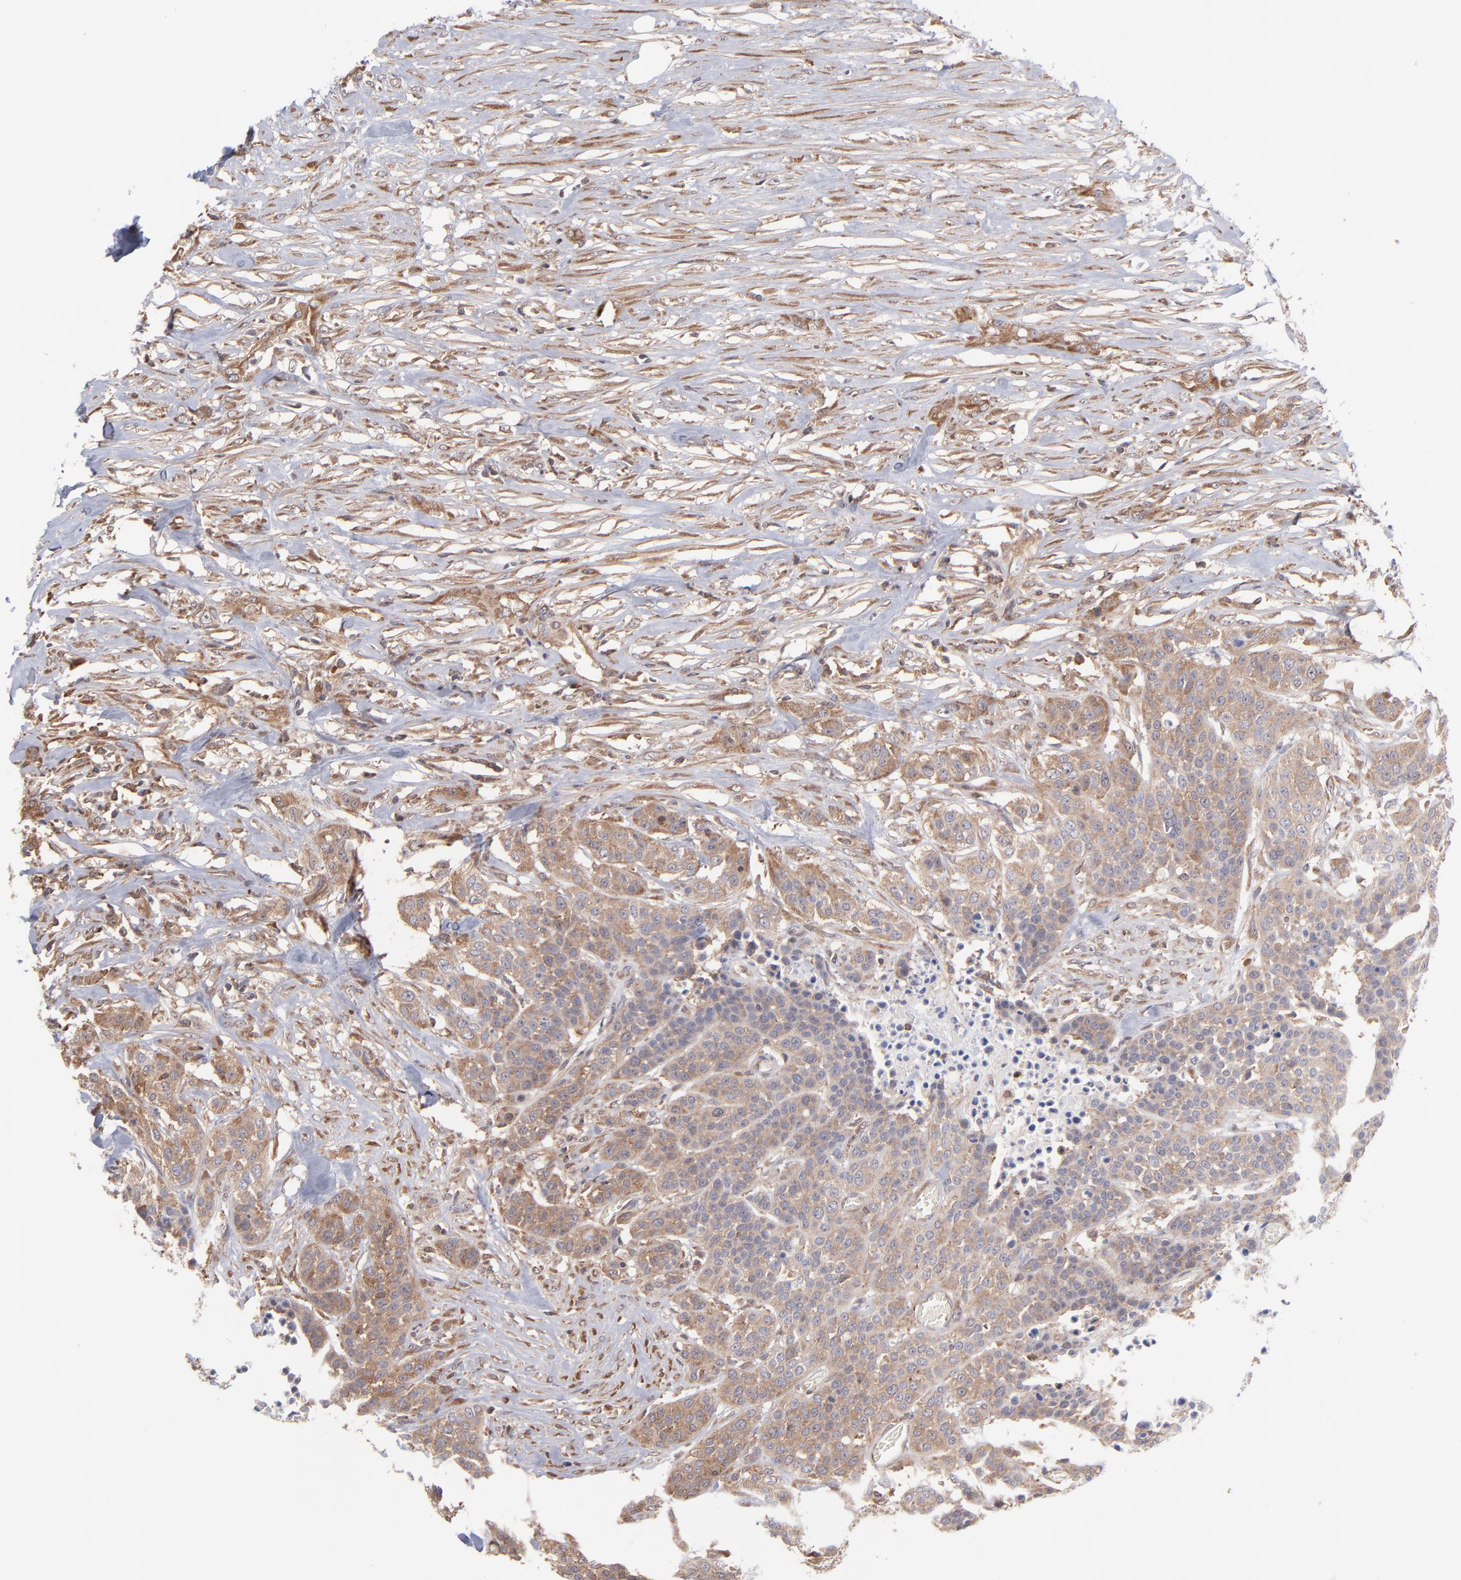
{"staining": {"intensity": "weak", "quantity": ">75%", "location": "cytoplasmic/membranous"}, "tissue": "urothelial cancer", "cell_type": "Tumor cells", "image_type": "cancer", "snomed": [{"axis": "morphology", "description": "Urothelial carcinoma, High grade"}, {"axis": "topography", "description": "Urinary bladder"}], "caption": "Protein staining shows weak cytoplasmic/membranous positivity in approximately >75% of tumor cells in urothelial carcinoma (high-grade).", "gene": "MAPRE1", "patient": {"sex": "male", "age": 74}}